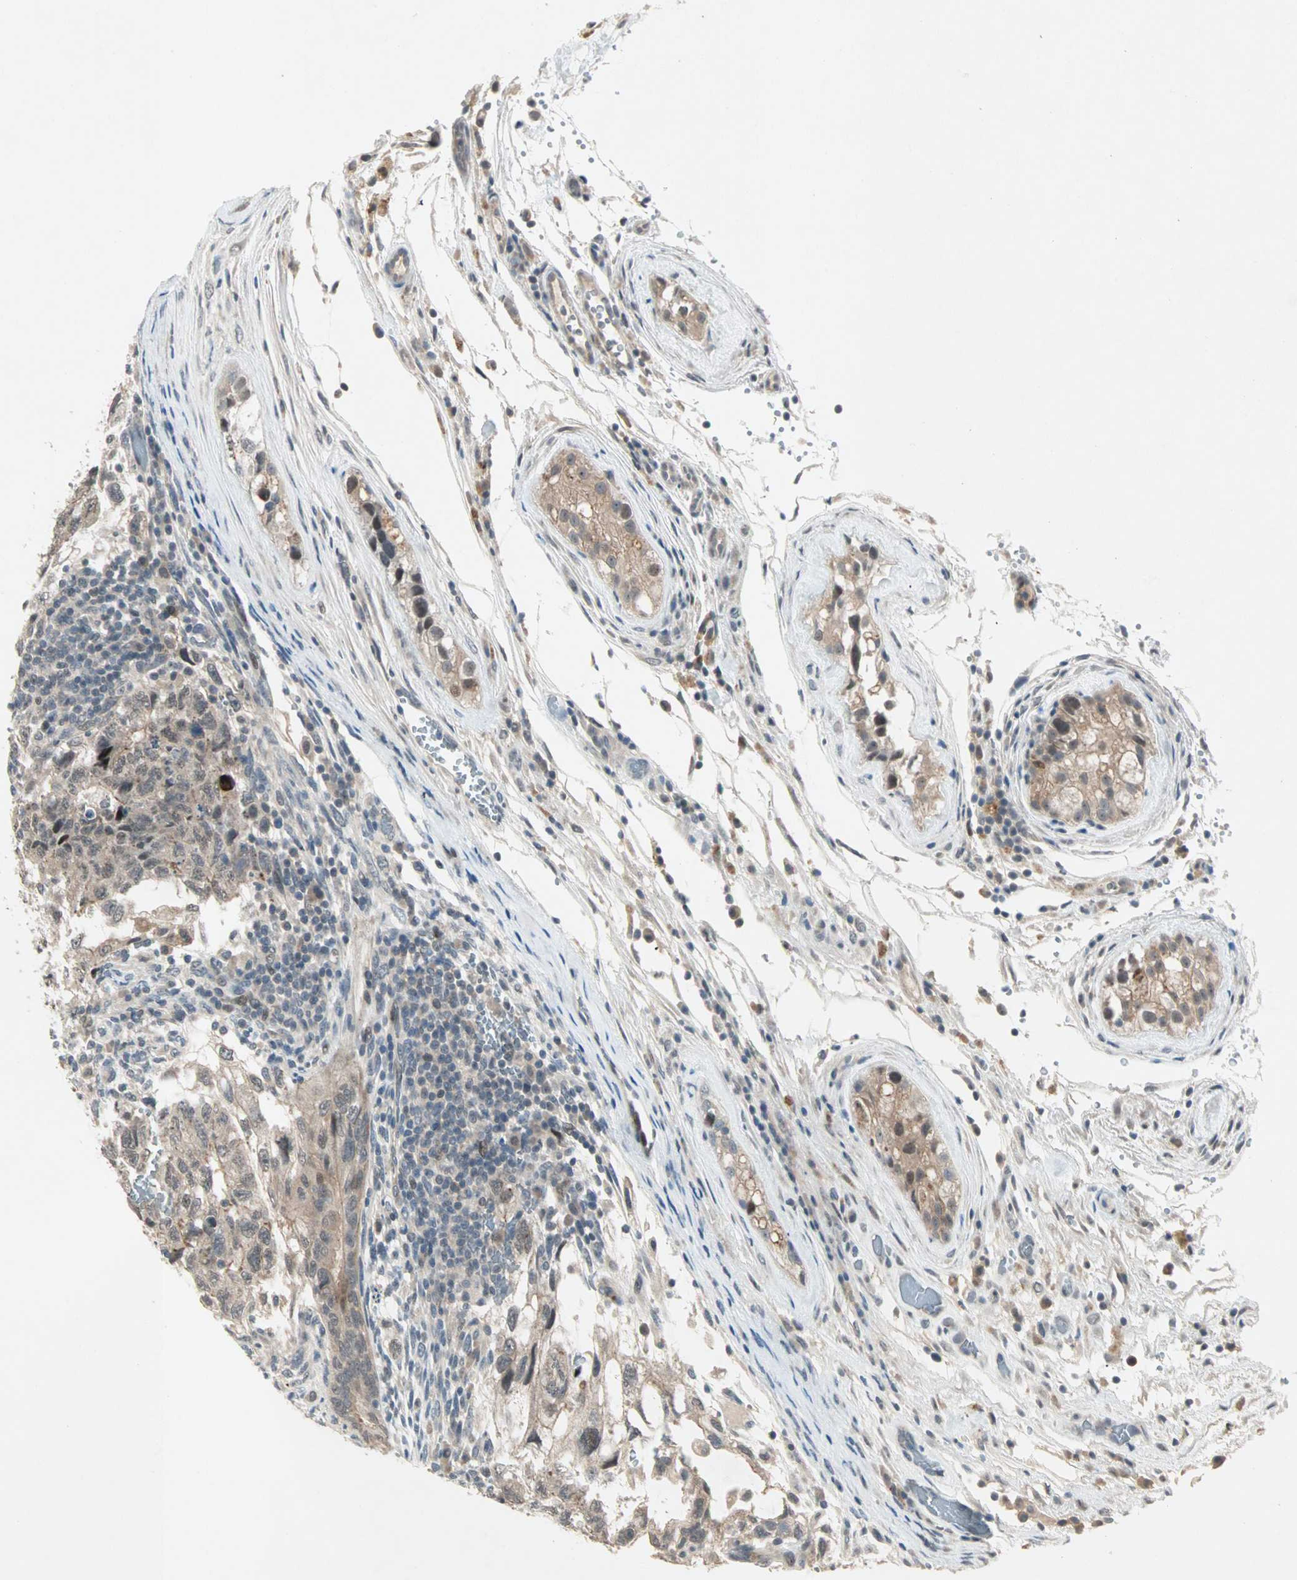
{"staining": {"intensity": "weak", "quantity": ">75%", "location": "cytoplasmic/membranous"}, "tissue": "testis cancer", "cell_type": "Tumor cells", "image_type": "cancer", "snomed": [{"axis": "morphology", "description": "Normal tissue, NOS"}, {"axis": "morphology", "description": "Carcinoma, Embryonal, NOS"}, {"axis": "topography", "description": "Testis"}], "caption": "Testis cancer (embryonal carcinoma) stained for a protein shows weak cytoplasmic/membranous positivity in tumor cells. (DAB (3,3'-diaminobenzidine) IHC, brown staining for protein, blue staining for nuclei).", "gene": "RTL6", "patient": {"sex": "male", "age": 36}}